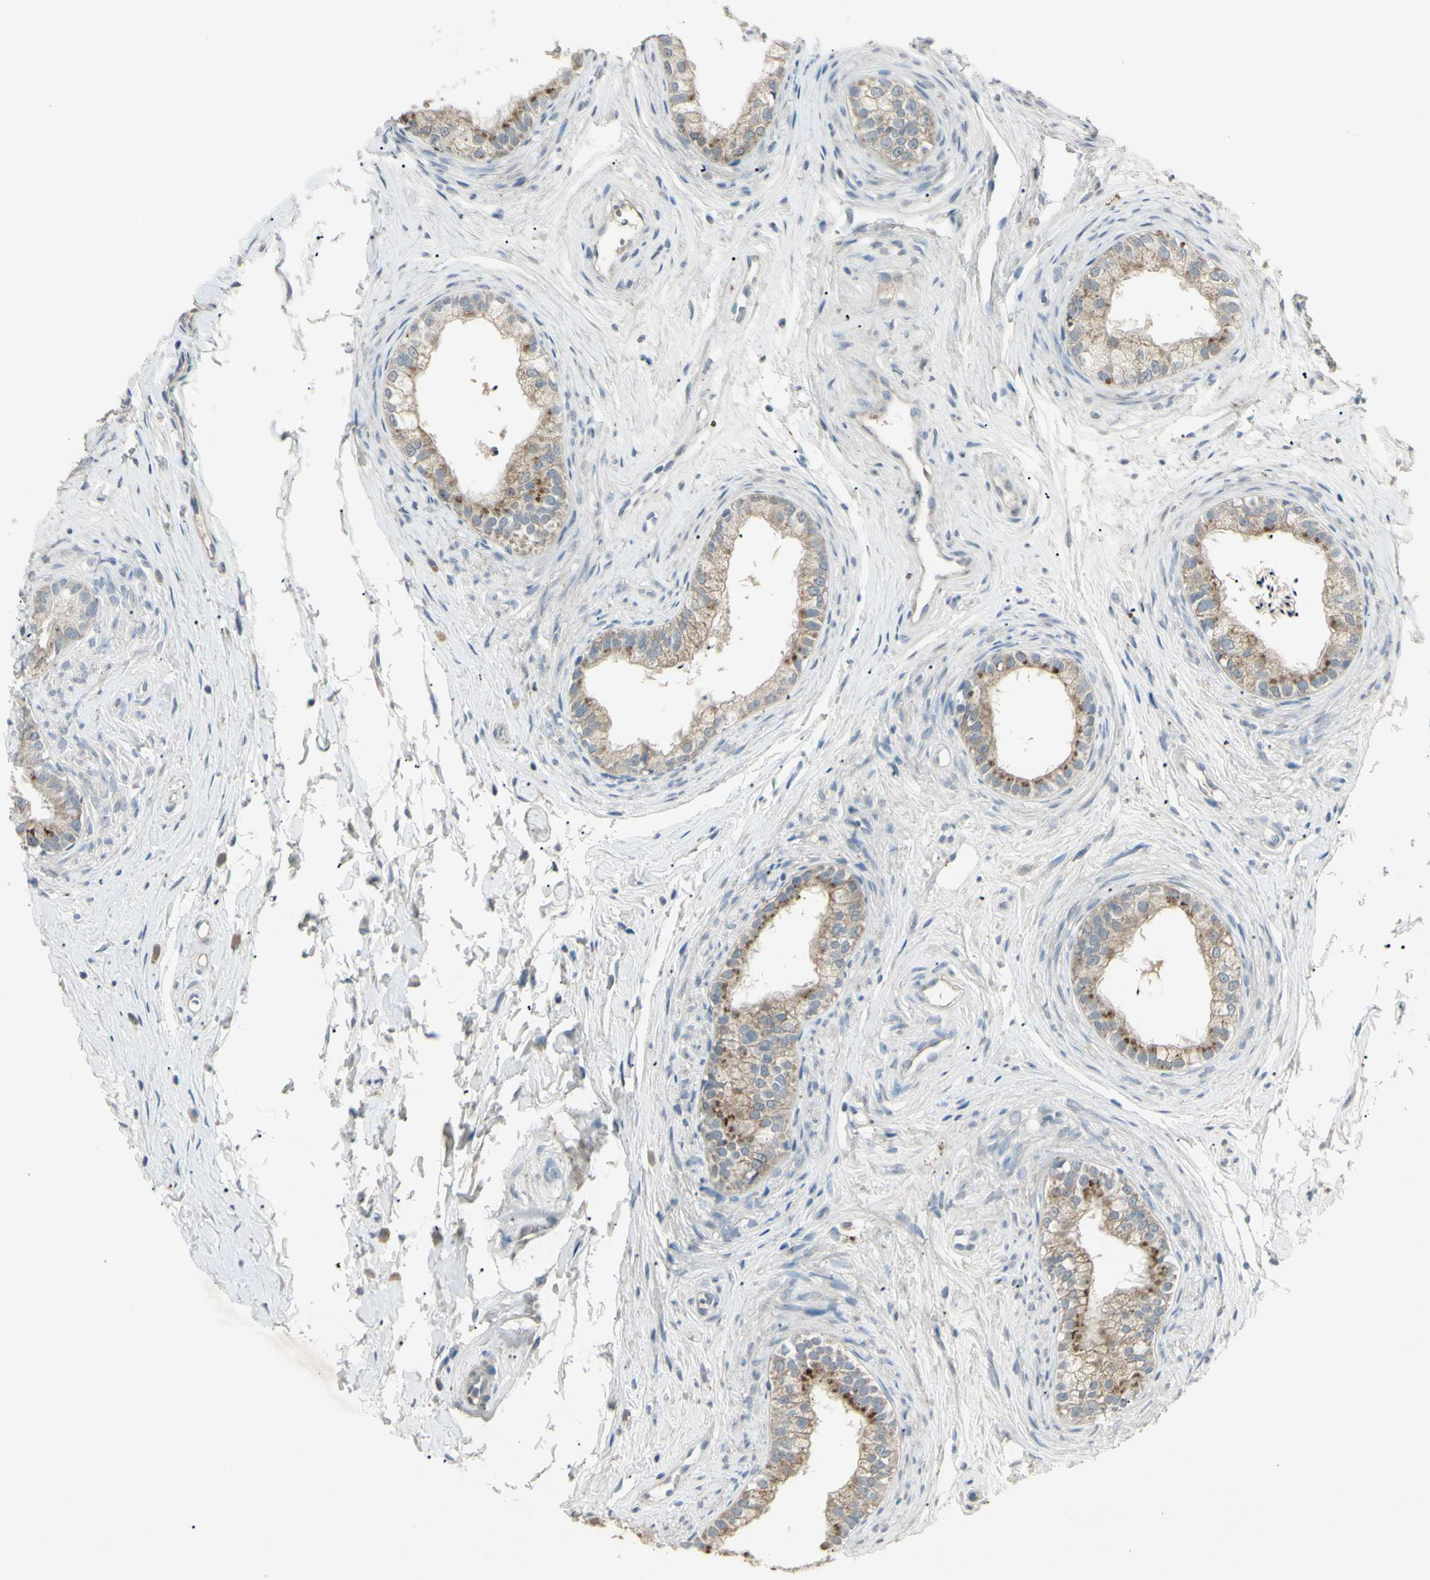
{"staining": {"intensity": "strong", "quantity": "25%-75%", "location": "cytoplasmic/membranous"}, "tissue": "epididymis", "cell_type": "Glandular cells", "image_type": "normal", "snomed": [{"axis": "morphology", "description": "Normal tissue, NOS"}, {"axis": "topography", "description": "Epididymis"}], "caption": "Strong cytoplasmic/membranous positivity for a protein is appreciated in approximately 25%-75% of glandular cells of benign epididymis using immunohistochemistry.", "gene": "TIMM21", "patient": {"sex": "male", "age": 56}}